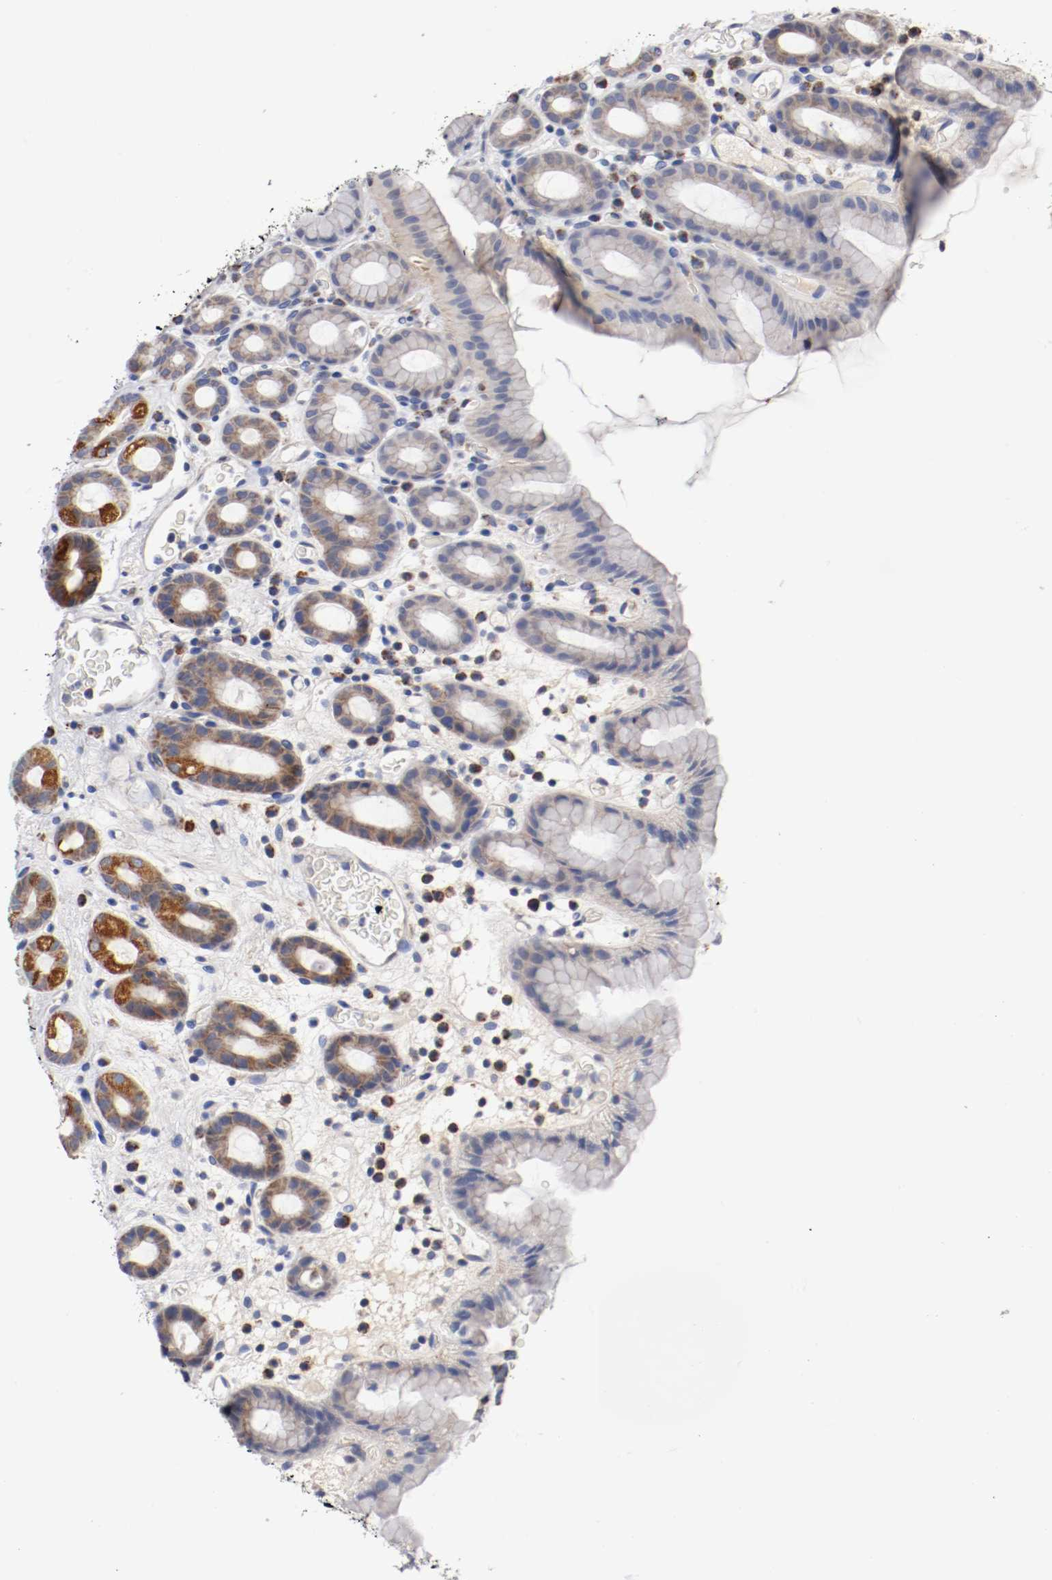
{"staining": {"intensity": "strong", "quantity": "25%-75%", "location": "cytoplasmic/membranous"}, "tissue": "stomach", "cell_type": "Glandular cells", "image_type": "normal", "snomed": [{"axis": "morphology", "description": "Normal tissue, NOS"}, {"axis": "topography", "description": "Stomach, upper"}], "caption": "A brown stain shows strong cytoplasmic/membranous staining of a protein in glandular cells of benign stomach.", "gene": "PCSK6", "patient": {"sex": "male", "age": 68}}